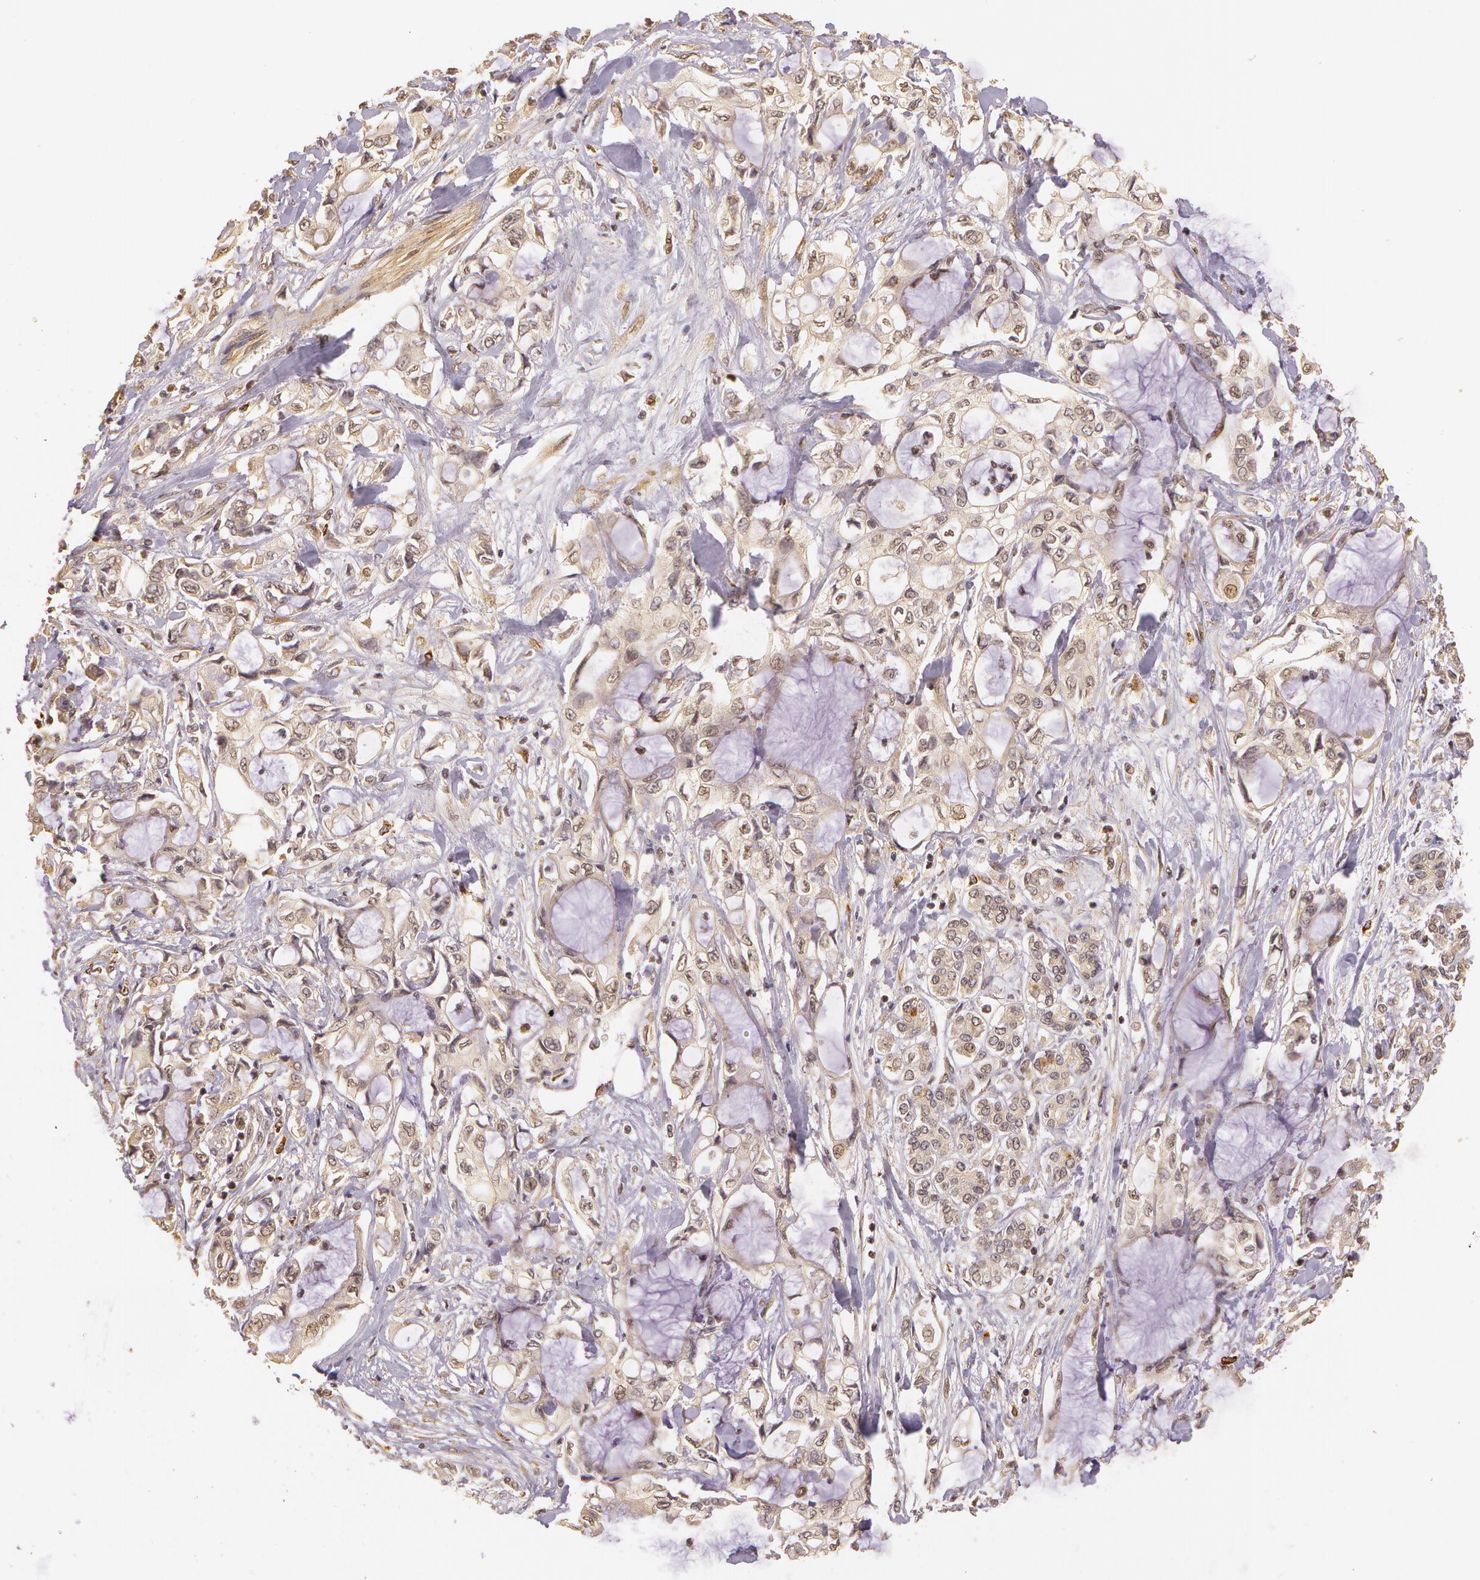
{"staining": {"intensity": "weak", "quantity": ">75%", "location": "cytoplasmic/membranous"}, "tissue": "pancreatic cancer", "cell_type": "Tumor cells", "image_type": "cancer", "snomed": [{"axis": "morphology", "description": "Adenocarcinoma, NOS"}, {"axis": "topography", "description": "Pancreas"}], "caption": "Approximately >75% of tumor cells in human pancreatic cancer (adenocarcinoma) demonstrate weak cytoplasmic/membranous protein staining as visualized by brown immunohistochemical staining.", "gene": "ASCC2", "patient": {"sex": "female", "age": 70}}